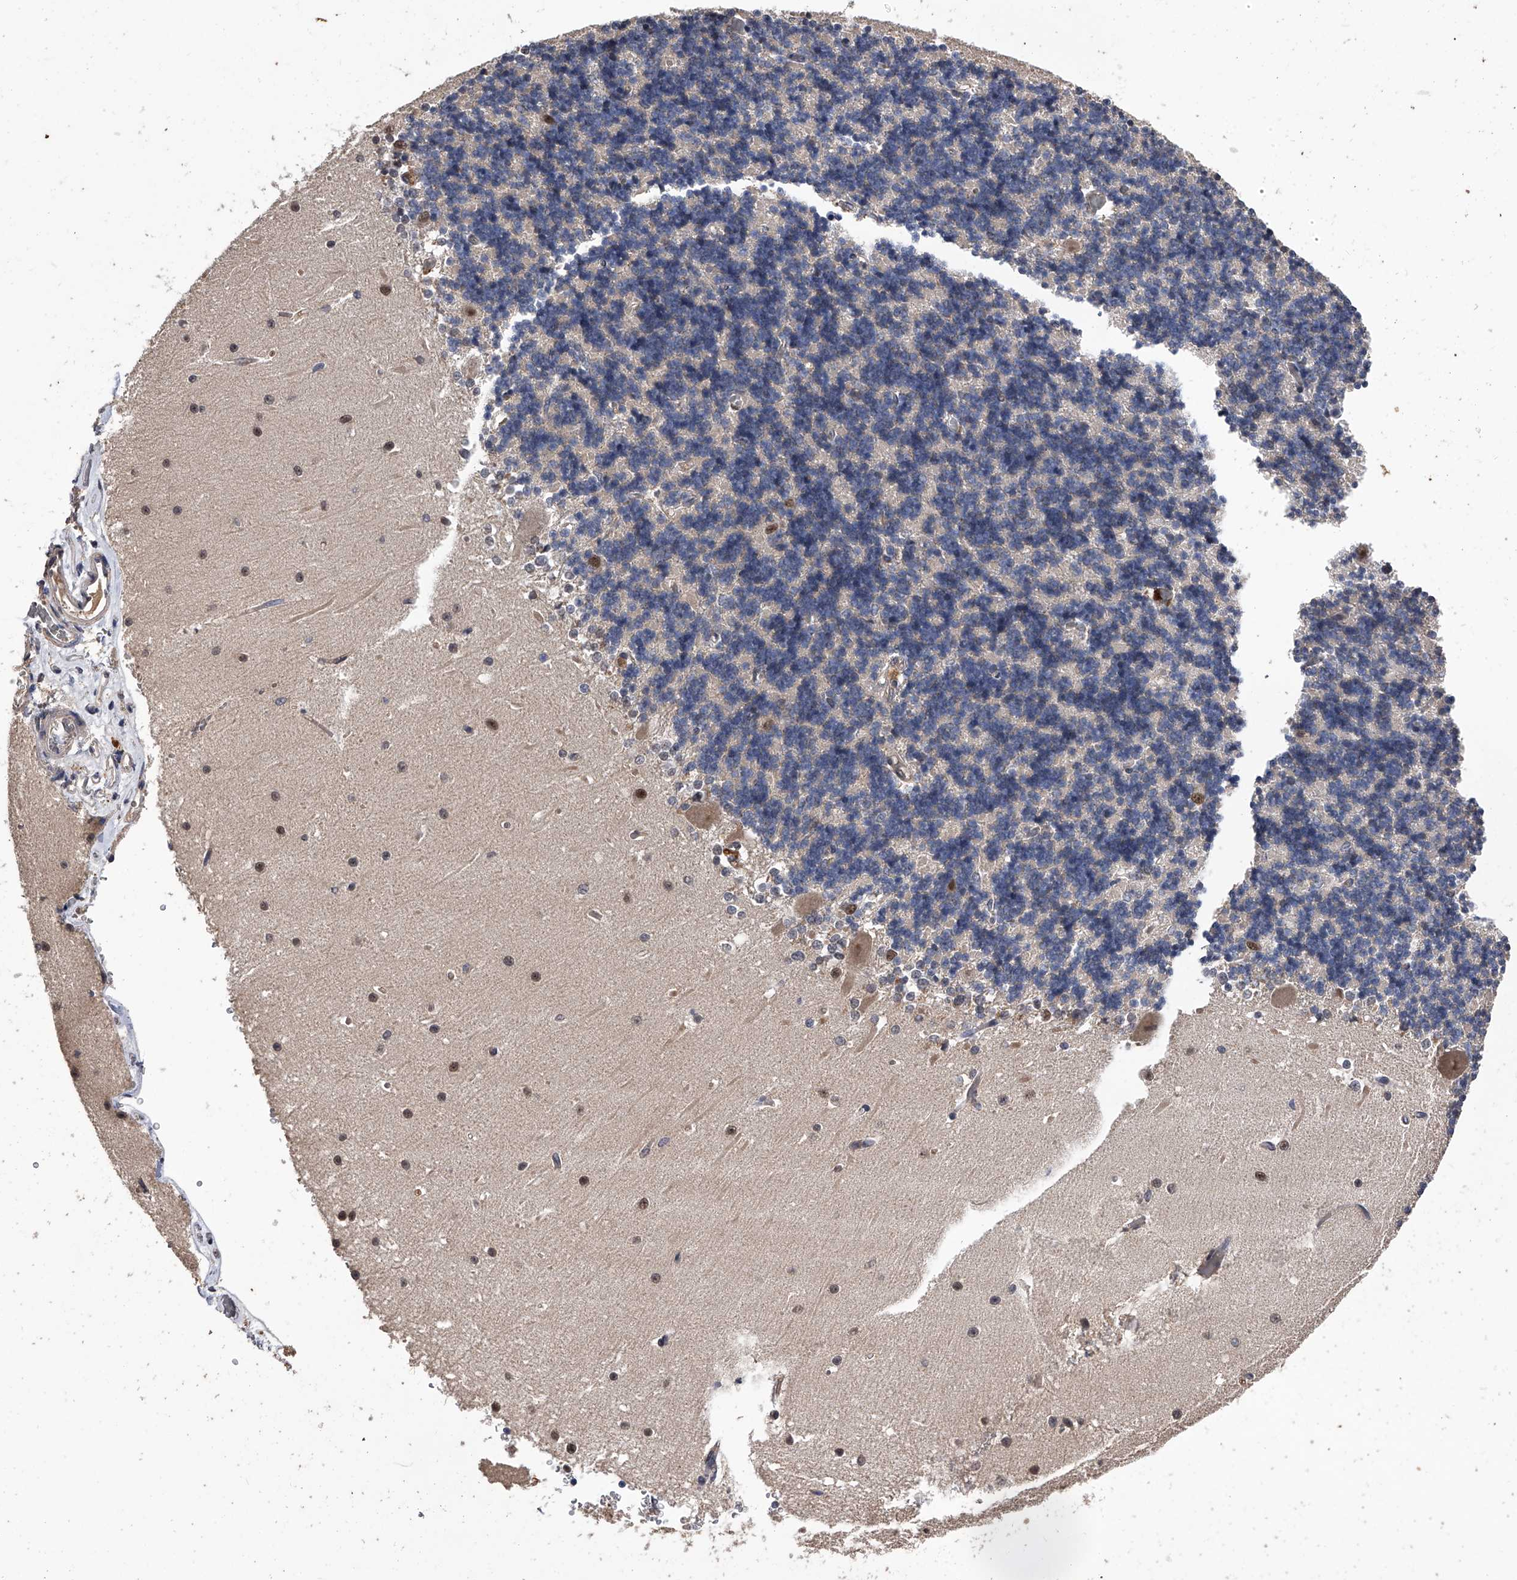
{"staining": {"intensity": "negative", "quantity": "none", "location": "none"}, "tissue": "cerebellum", "cell_type": "Cells in granular layer", "image_type": "normal", "snomed": [{"axis": "morphology", "description": "Normal tissue, NOS"}, {"axis": "topography", "description": "Cerebellum"}], "caption": "Protein analysis of unremarkable cerebellum demonstrates no significant staining in cells in granular layer. (DAB immunohistochemistry (IHC), high magnification).", "gene": "EFCAB7", "patient": {"sex": "male", "age": 37}}